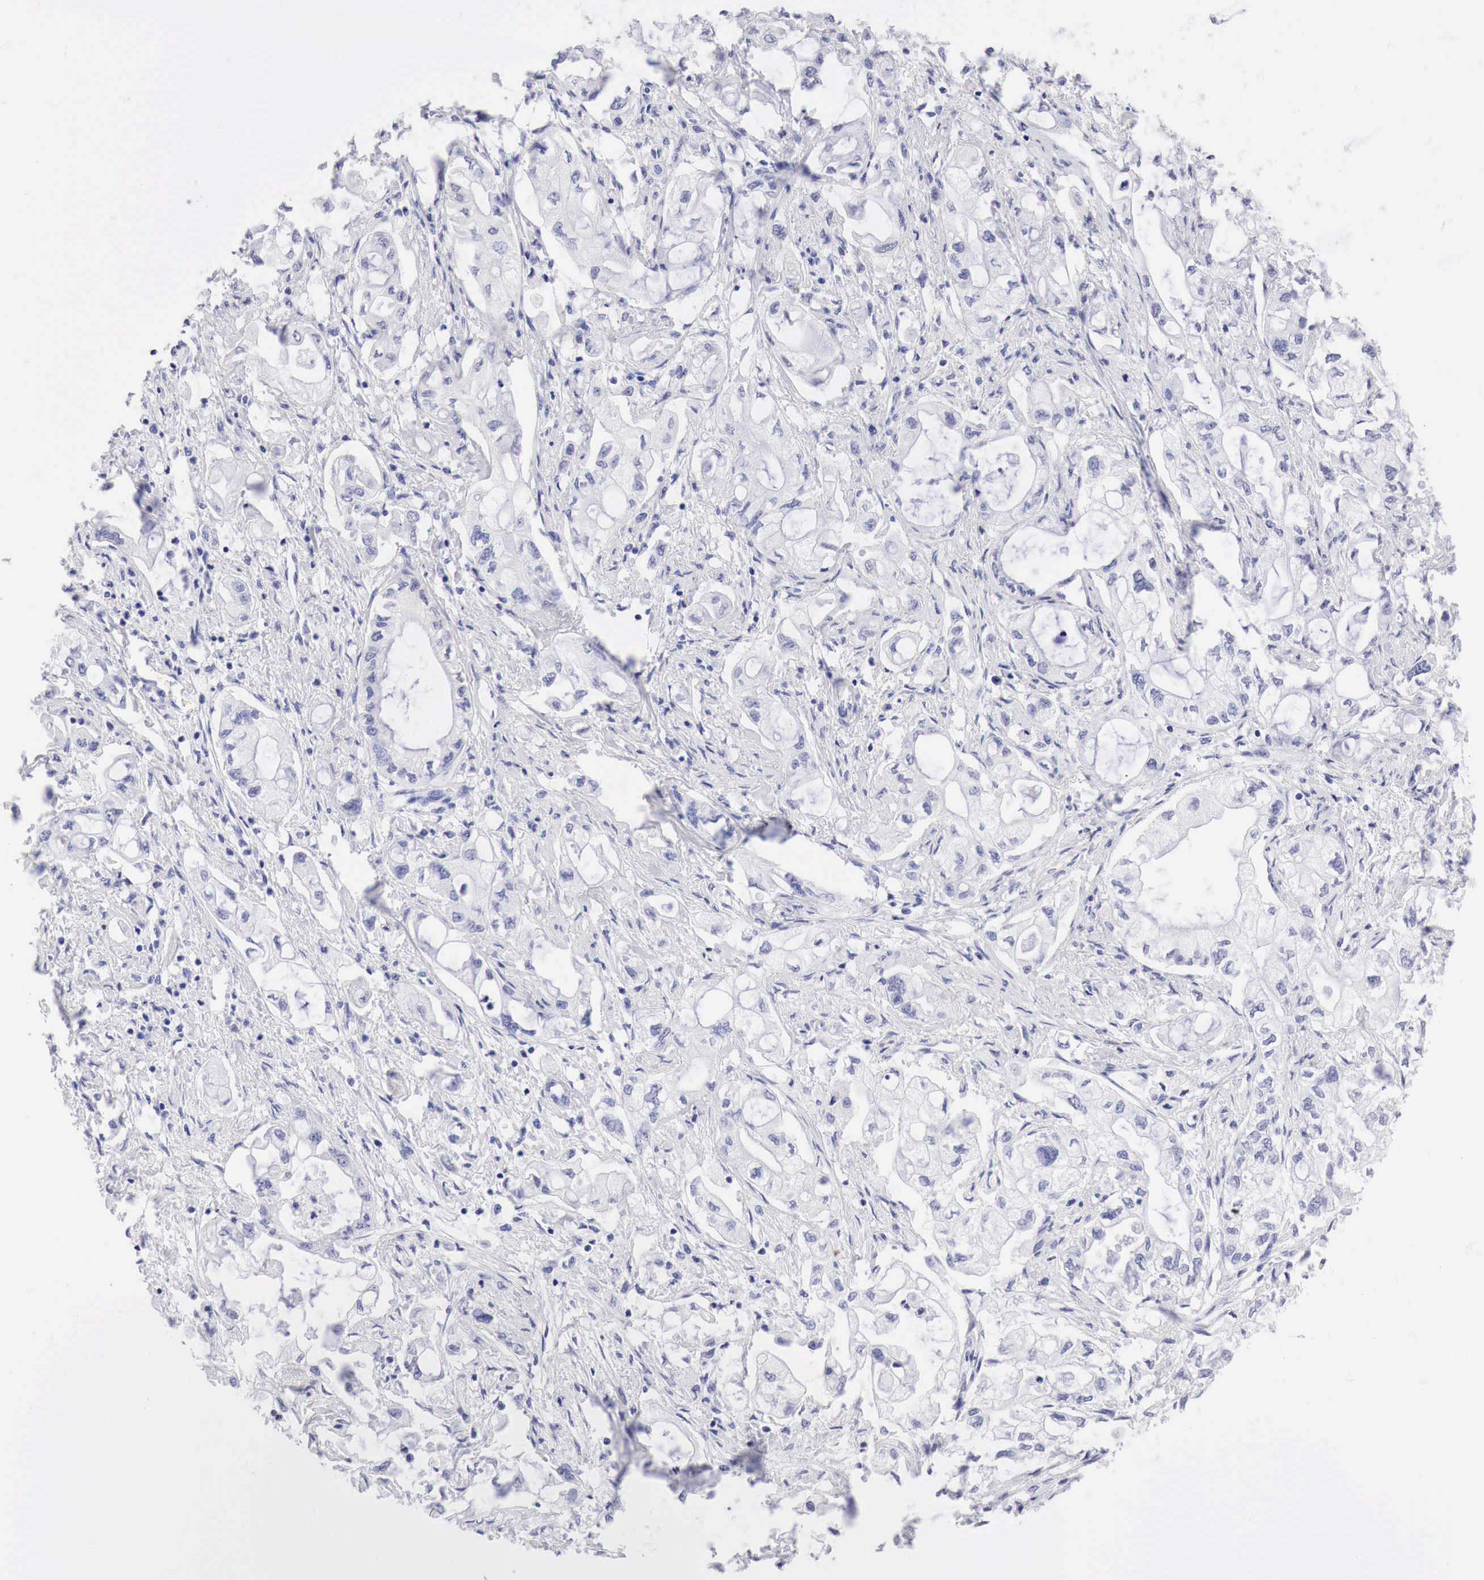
{"staining": {"intensity": "negative", "quantity": "none", "location": "none"}, "tissue": "pancreatic cancer", "cell_type": "Tumor cells", "image_type": "cancer", "snomed": [{"axis": "morphology", "description": "Adenocarcinoma, NOS"}, {"axis": "topography", "description": "Pancreas"}], "caption": "There is no significant expression in tumor cells of pancreatic cancer.", "gene": "CDKN2A", "patient": {"sex": "male", "age": 79}}